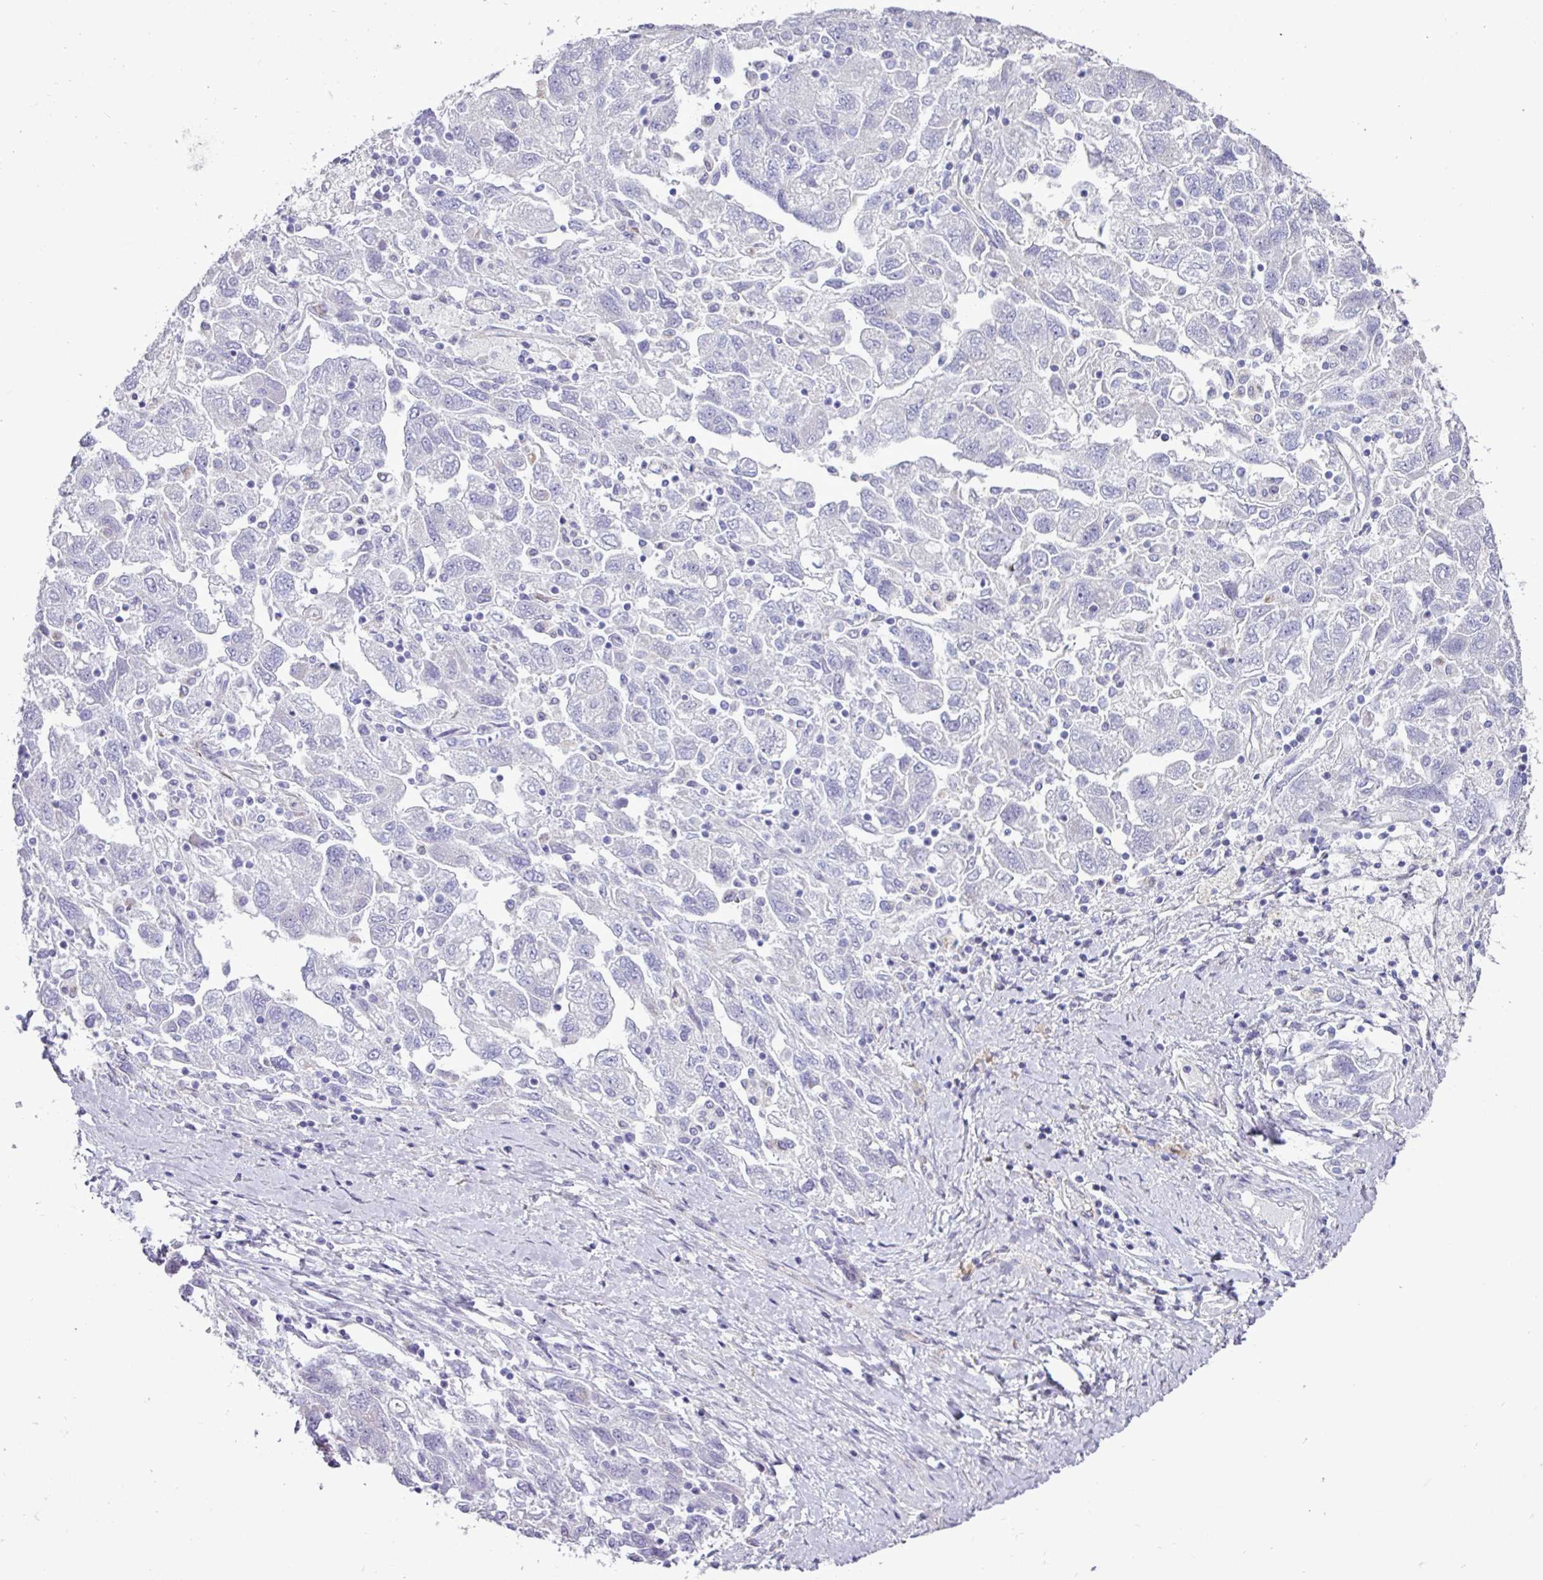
{"staining": {"intensity": "negative", "quantity": "none", "location": "none"}, "tissue": "ovarian cancer", "cell_type": "Tumor cells", "image_type": "cancer", "snomed": [{"axis": "morphology", "description": "Carcinoma, NOS"}, {"axis": "morphology", "description": "Cystadenocarcinoma, serous, NOS"}, {"axis": "topography", "description": "Ovary"}], "caption": "IHC image of neoplastic tissue: ovarian cancer stained with DAB shows no significant protein expression in tumor cells.", "gene": "PPP1R35", "patient": {"sex": "female", "age": 69}}